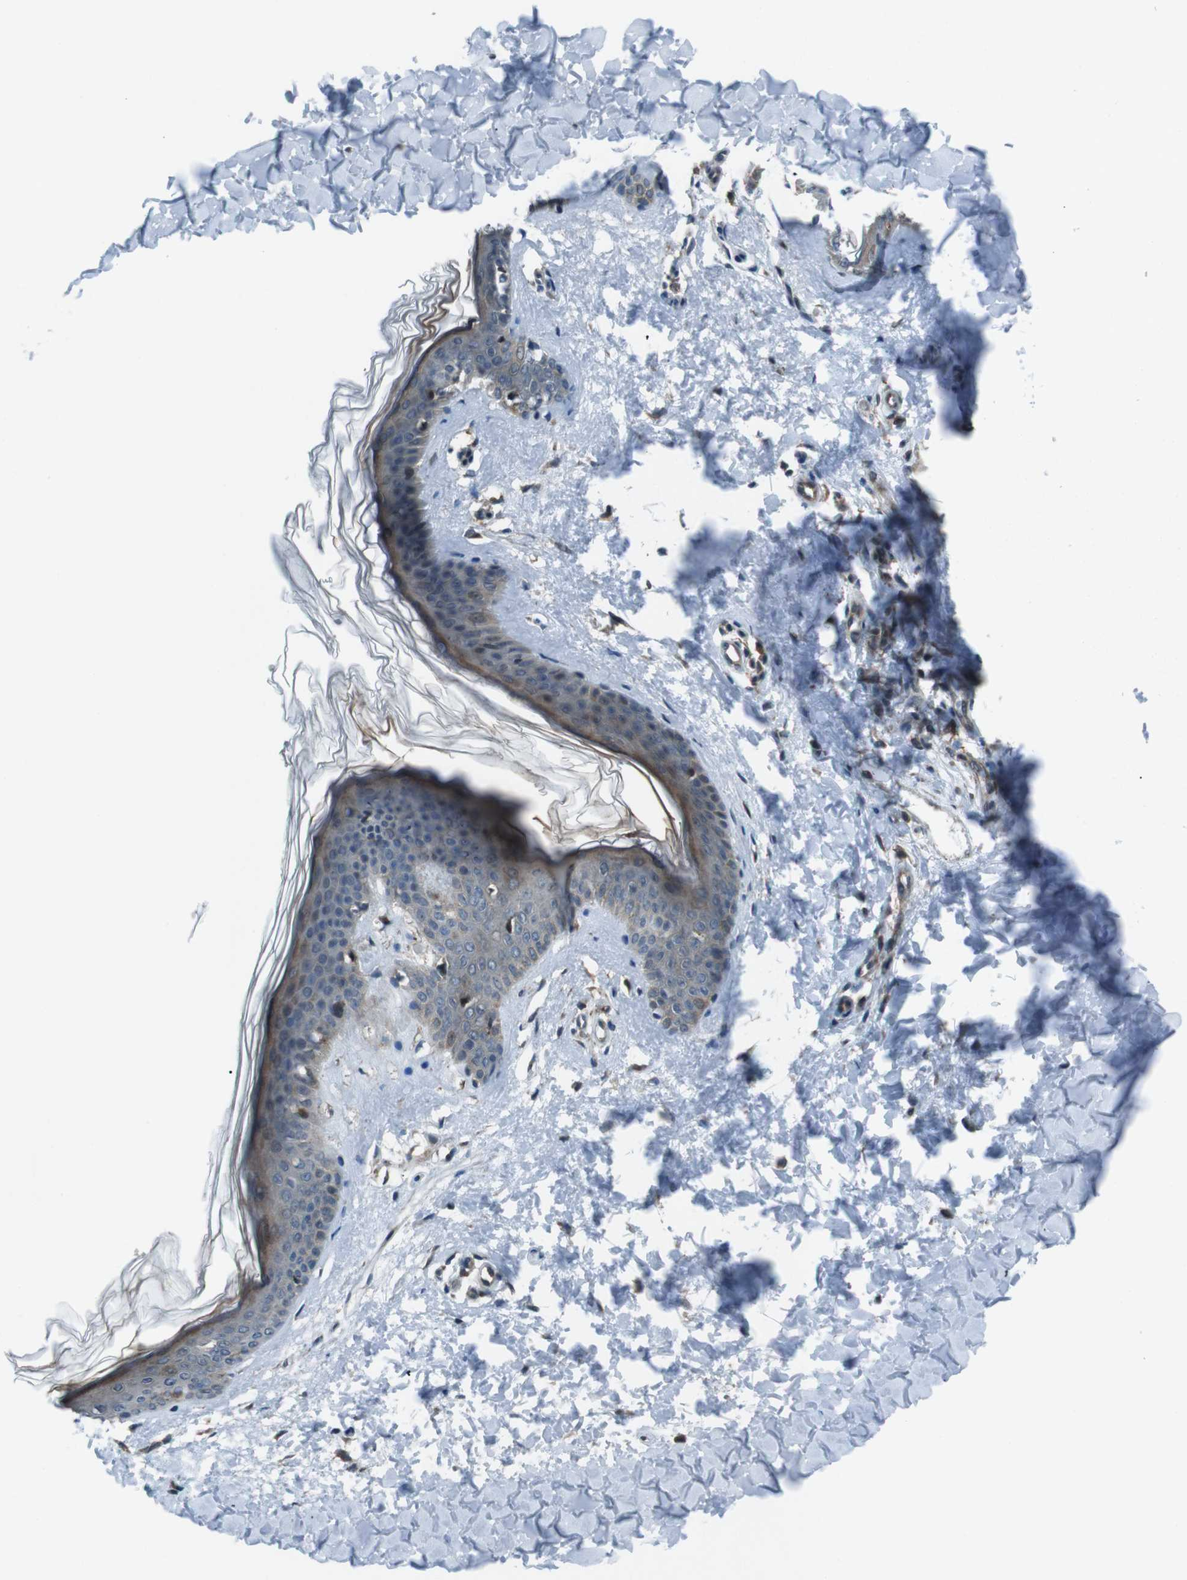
{"staining": {"intensity": "weak", "quantity": "25%-75%", "location": "cytoplasmic/membranous"}, "tissue": "skin", "cell_type": "Fibroblasts", "image_type": "normal", "snomed": [{"axis": "morphology", "description": "Normal tissue, NOS"}, {"axis": "topography", "description": "Skin"}], "caption": "This micrograph reveals benign skin stained with IHC to label a protein in brown. The cytoplasmic/membranous of fibroblasts show weak positivity for the protein. Nuclei are counter-stained blue.", "gene": "SLC27A4", "patient": {"sex": "female", "age": 41}}